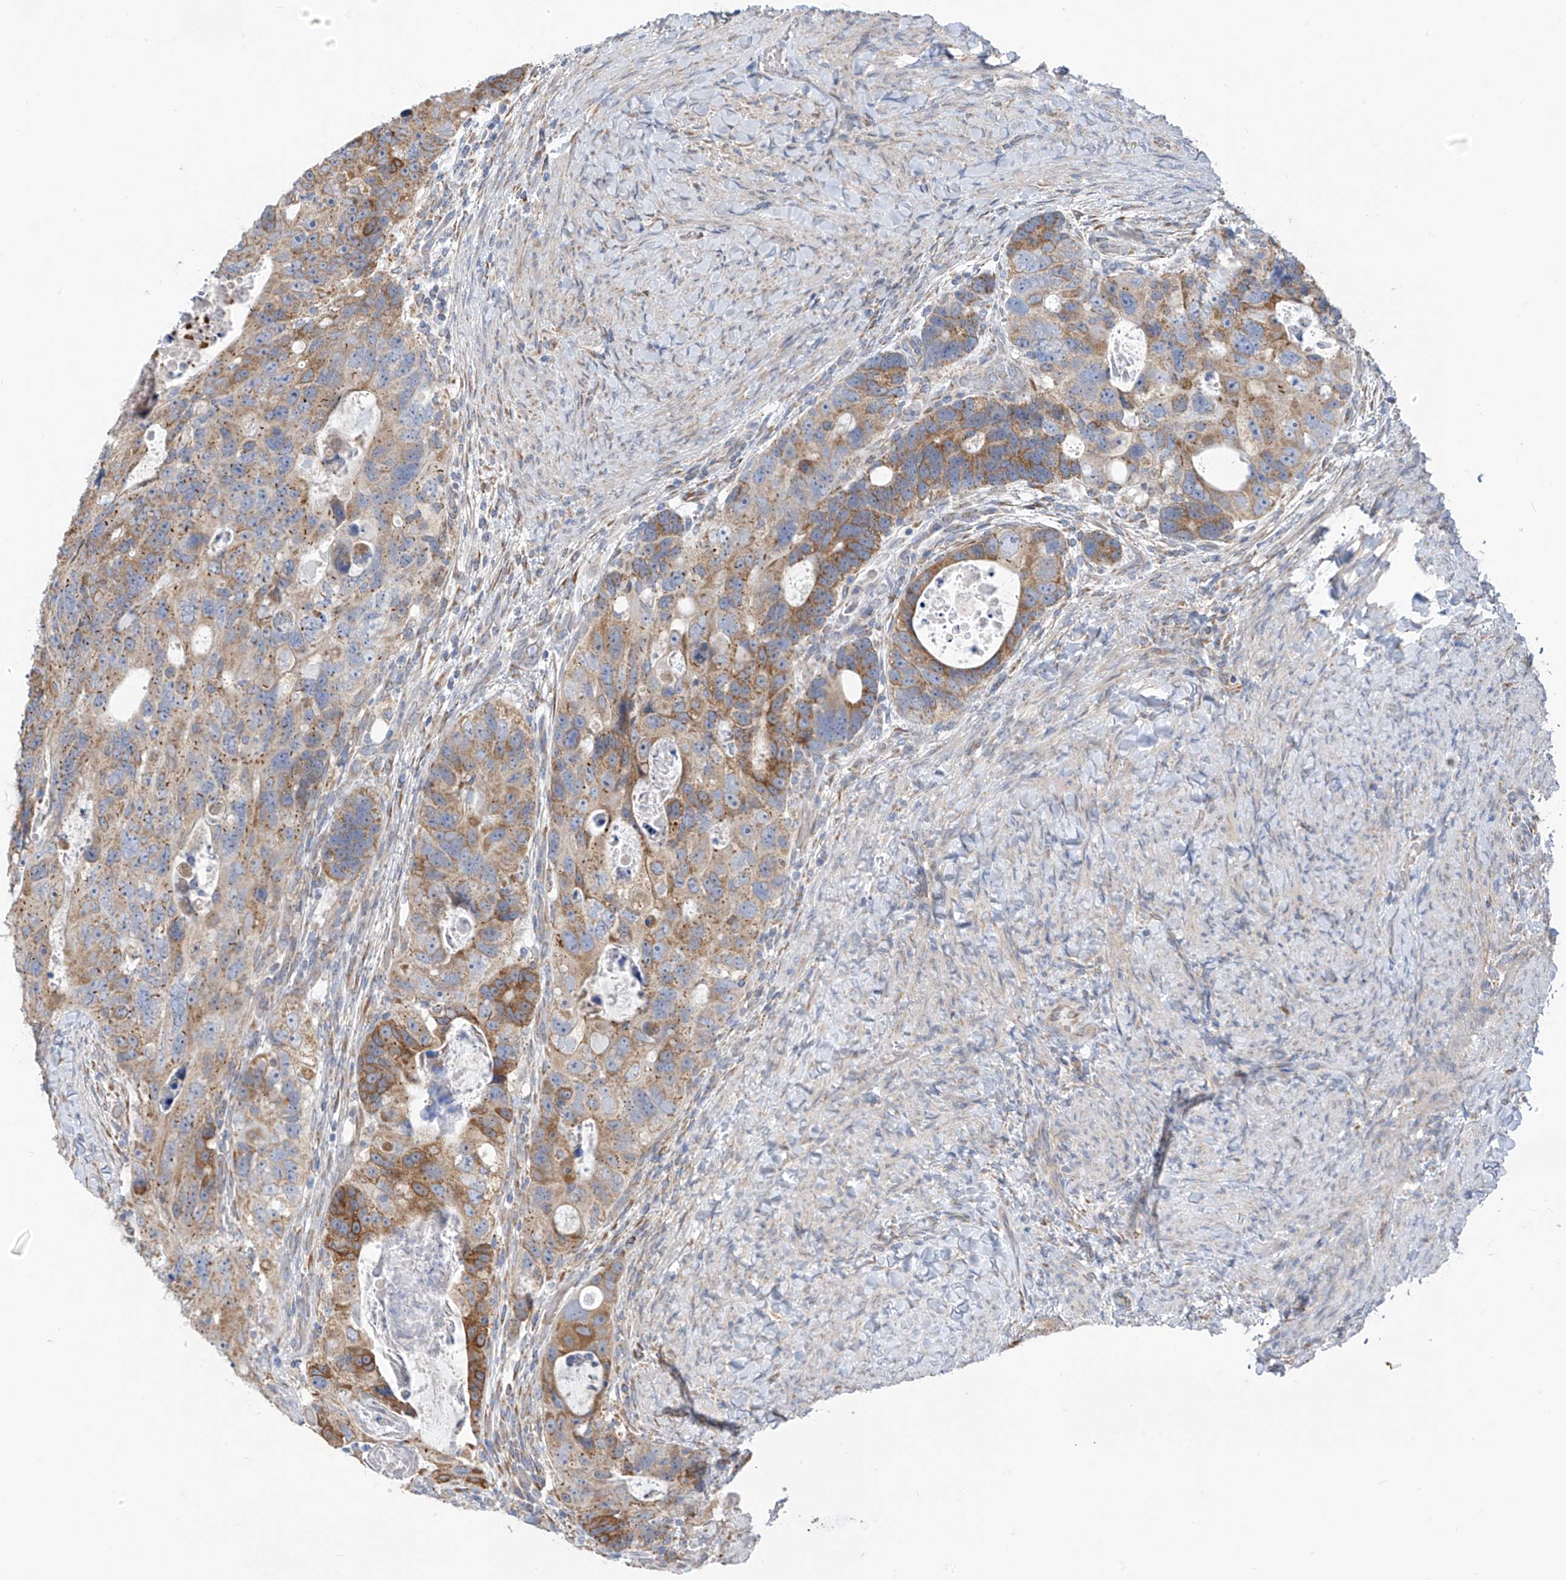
{"staining": {"intensity": "moderate", "quantity": "25%-75%", "location": "cytoplasmic/membranous"}, "tissue": "colorectal cancer", "cell_type": "Tumor cells", "image_type": "cancer", "snomed": [{"axis": "morphology", "description": "Adenocarcinoma, NOS"}, {"axis": "topography", "description": "Rectum"}], "caption": "The histopathology image shows staining of colorectal cancer, revealing moderate cytoplasmic/membranous protein expression (brown color) within tumor cells. The protein of interest is shown in brown color, while the nuclei are stained blue.", "gene": "EOMES", "patient": {"sex": "male", "age": 59}}